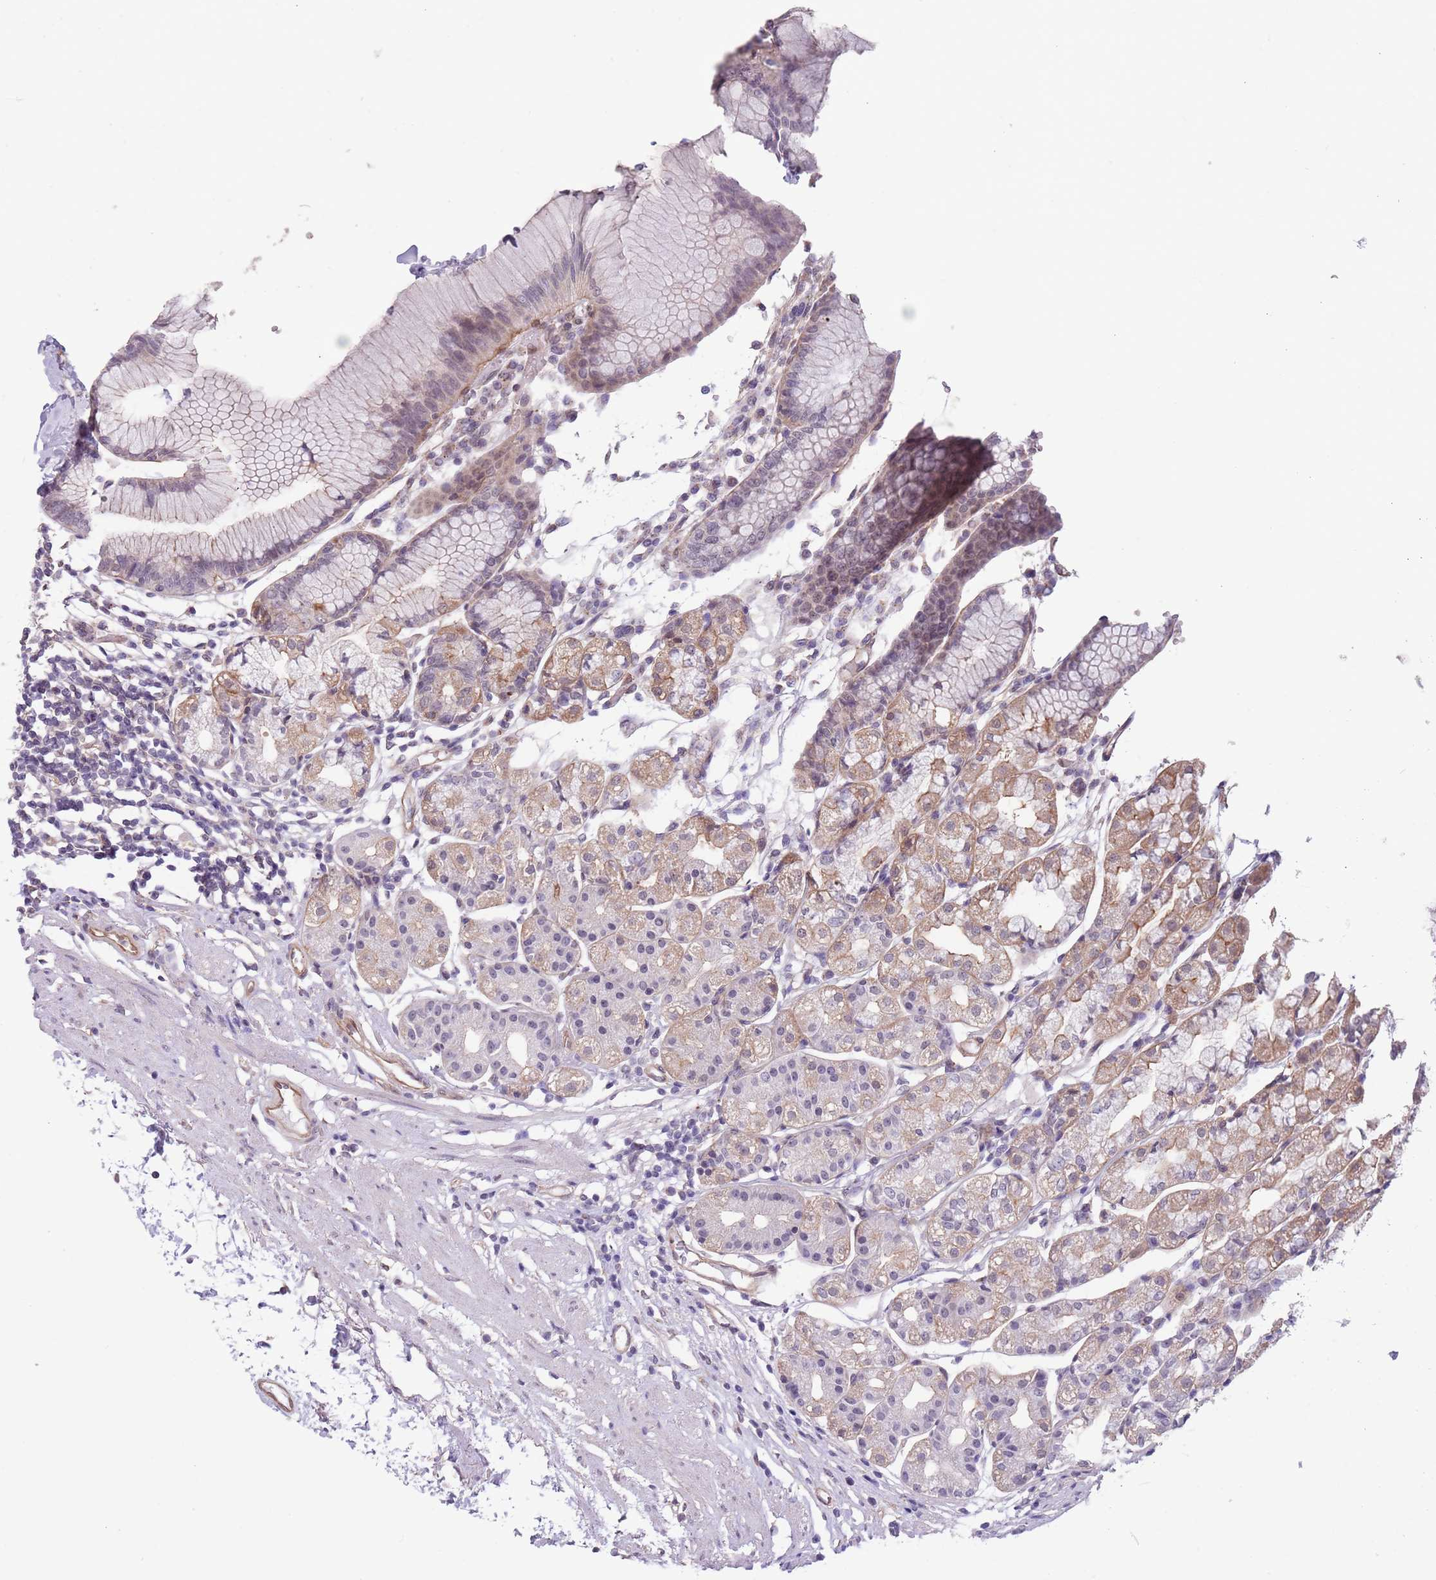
{"staining": {"intensity": "moderate", "quantity": "<25%", "location": "cytoplasmic/membranous"}, "tissue": "stomach", "cell_type": "Glandular cells", "image_type": "normal", "snomed": [{"axis": "morphology", "description": "Normal tissue, NOS"}, {"axis": "topography", "description": "Stomach"}], "caption": "Stomach stained with DAB immunohistochemistry (IHC) displays low levels of moderate cytoplasmic/membranous expression in about <25% of glandular cells. (brown staining indicates protein expression, while blue staining denotes nuclei).", "gene": "CREBZF", "patient": {"sex": "female", "age": 57}}